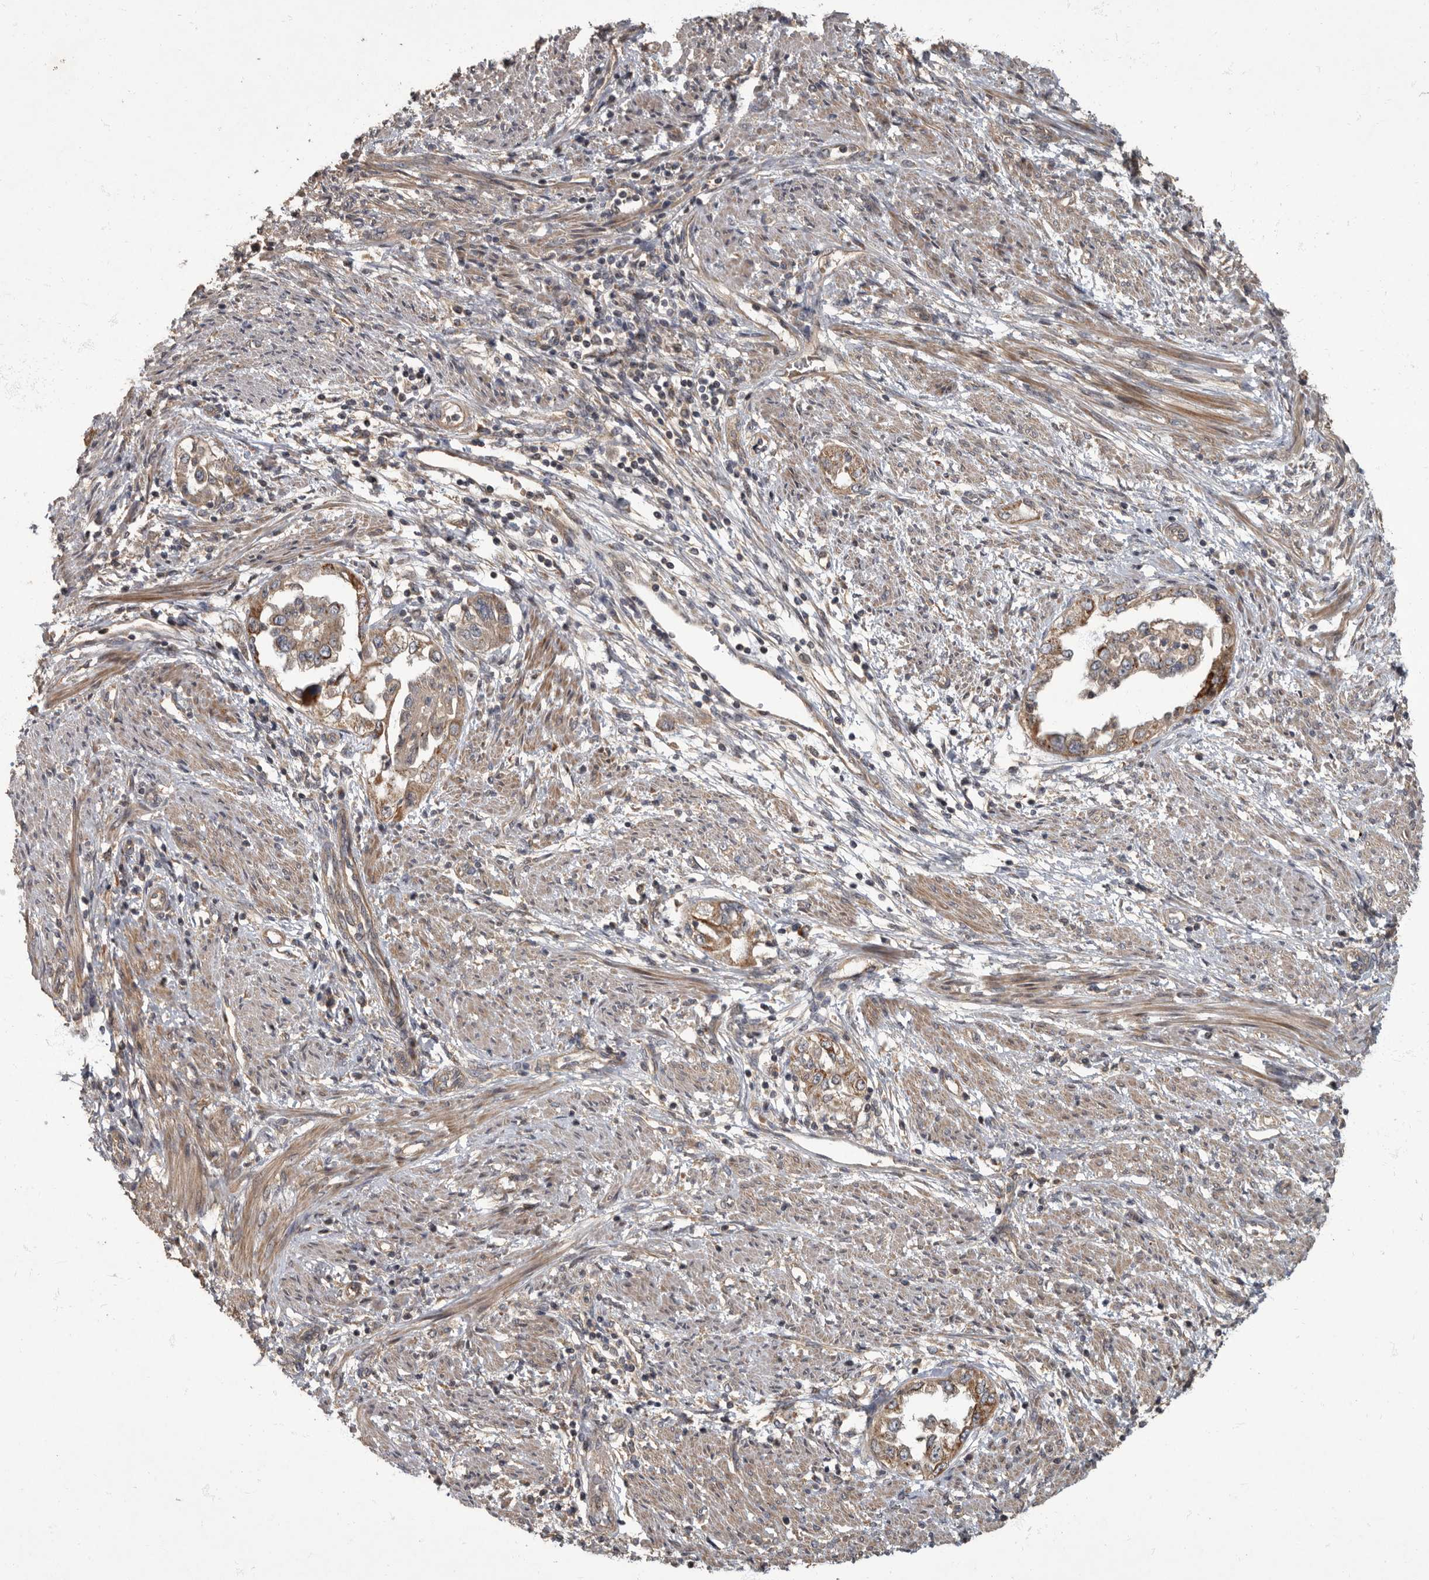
{"staining": {"intensity": "moderate", "quantity": ">75%", "location": "cytoplasmic/membranous"}, "tissue": "endometrial cancer", "cell_type": "Tumor cells", "image_type": "cancer", "snomed": [{"axis": "morphology", "description": "Adenocarcinoma, NOS"}, {"axis": "topography", "description": "Endometrium"}], "caption": "An image showing moderate cytoplasmic/membranous staining in approximately >75% of tumor cells in endometrial cancer, as visualized by brown immunohistochemical staining.", "gene": "IQCK", "patient": {"sex": "female", "age": 85}}